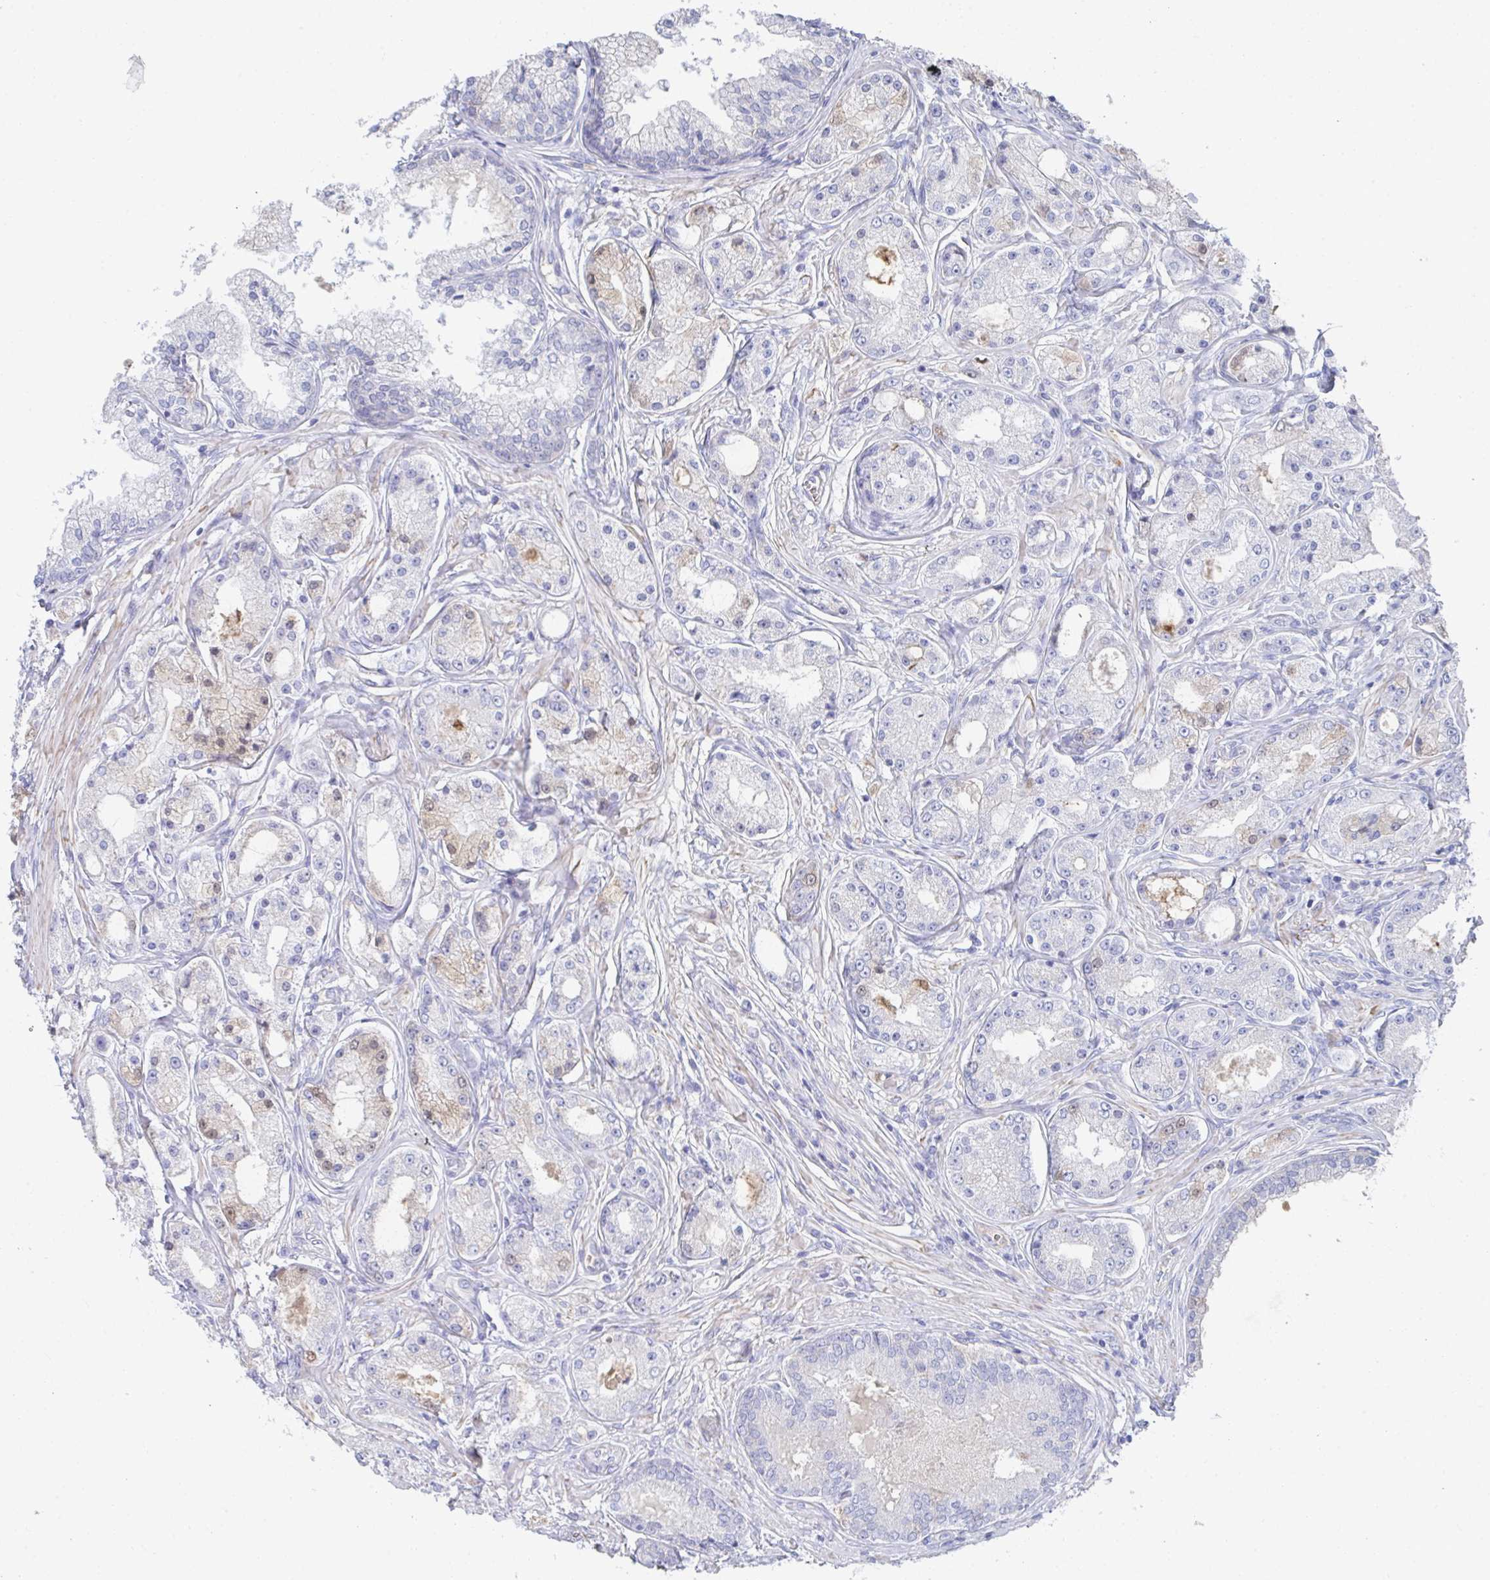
{"staining": {"intensity": "negative", "quantity": "none", "location": "none"}, "tissue": "prostate cancer", "cell_type": "Tumor cells", "image_type": "cancer", "snomed": [{"axis": "morphology", "description": "Adenocarcinoma, High grade"}, {"axis": "topography", "description": "Prostate"}], "caption": "An IHC histopathology image of prostate cancer (adenocarcinoma (high-grade)) is shown. There is no staining in tumor cells of prostate cancer (adenocarcinoma (high-grade)). (Brightfield microscopy of DAB immunohistochemistry at high magnification).", "gene": "TNFAIP6", "patient": {"sex": "male", "age": 66}}